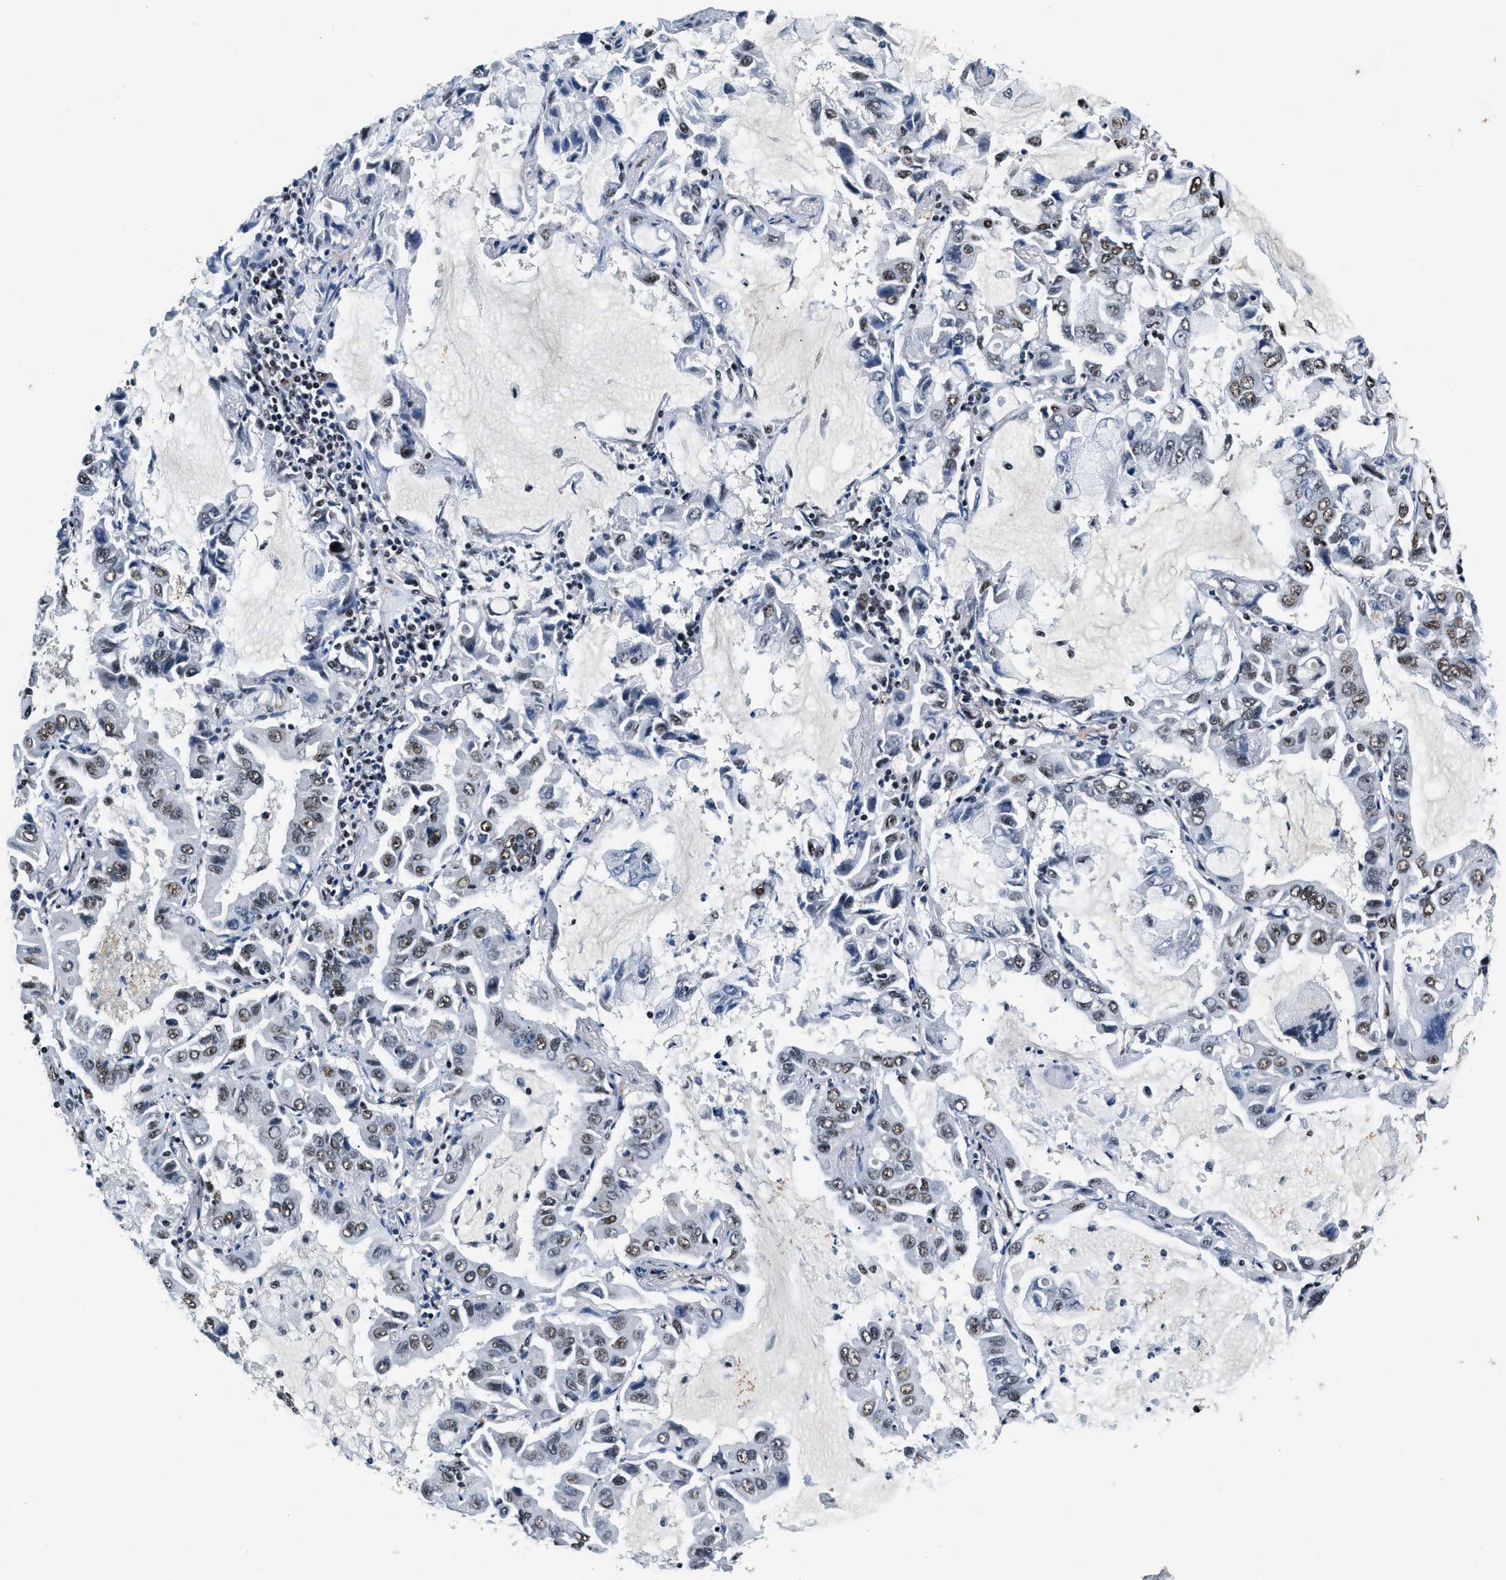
{"staining": {"intensity": "moderate", "quantity": "25%-75%", "location": "nuclear"}, "tissue": "lung cancer", "cell_type": "Tumor cells", "image_type": "cancer", "snomed": [{"axis": "morphology", "description": "Adenocarcinoma, NOS"}, {"axis": "topography", "description": "Lung"}], "caption": "Approximately 25%-75% of tumor cells in human adenocarcinoma (lung) exhibit moderate nuclear protein staining as visualized by brown immunohistochemical staining.", "gene": "CCNE1", "patient": {"sex": "male", "age": 64}}